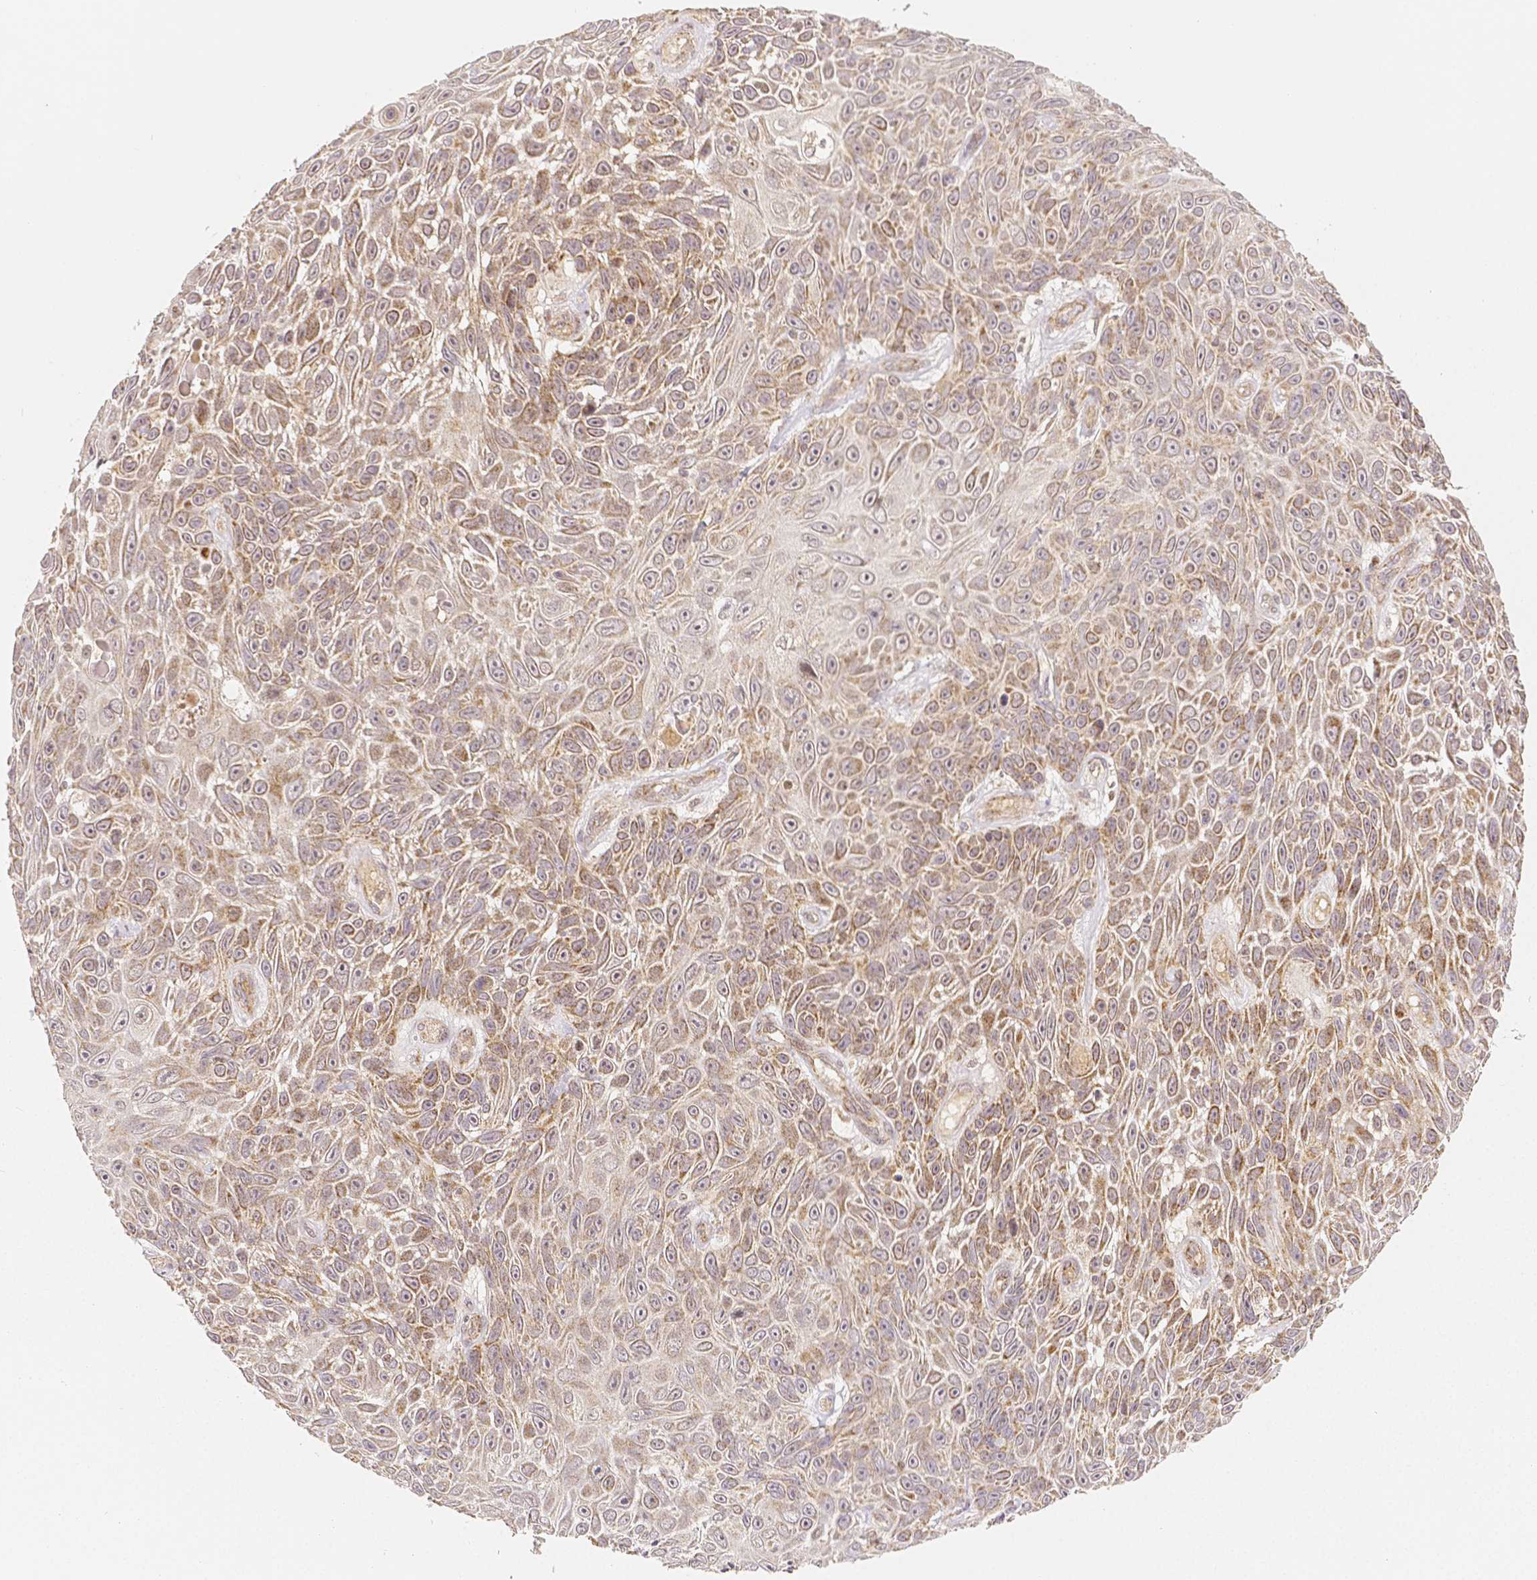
{"staining": {"intensity": "weak", "quantity": ">75%", "location": "cytoplasmic/membranous,nuclear"}, "tissue": "skin cancer", "cell_type": "Tumor cells", "image_type": "cancer", "snomed": [{"axis": "morphology", "description": "Squamous cell carcinoma, NOS"}, {"axis": "topography", "description": "Skin"}], "caption": "The image reveals immunohistochemical staining of squamous cell carcinoma (skin). There is weak cytoplasmic/membranous and nuclear staining is identified in about >75% of tumor cells.", "gene": "RHOT1", "patient": {"sex": "male", "age": 82}}